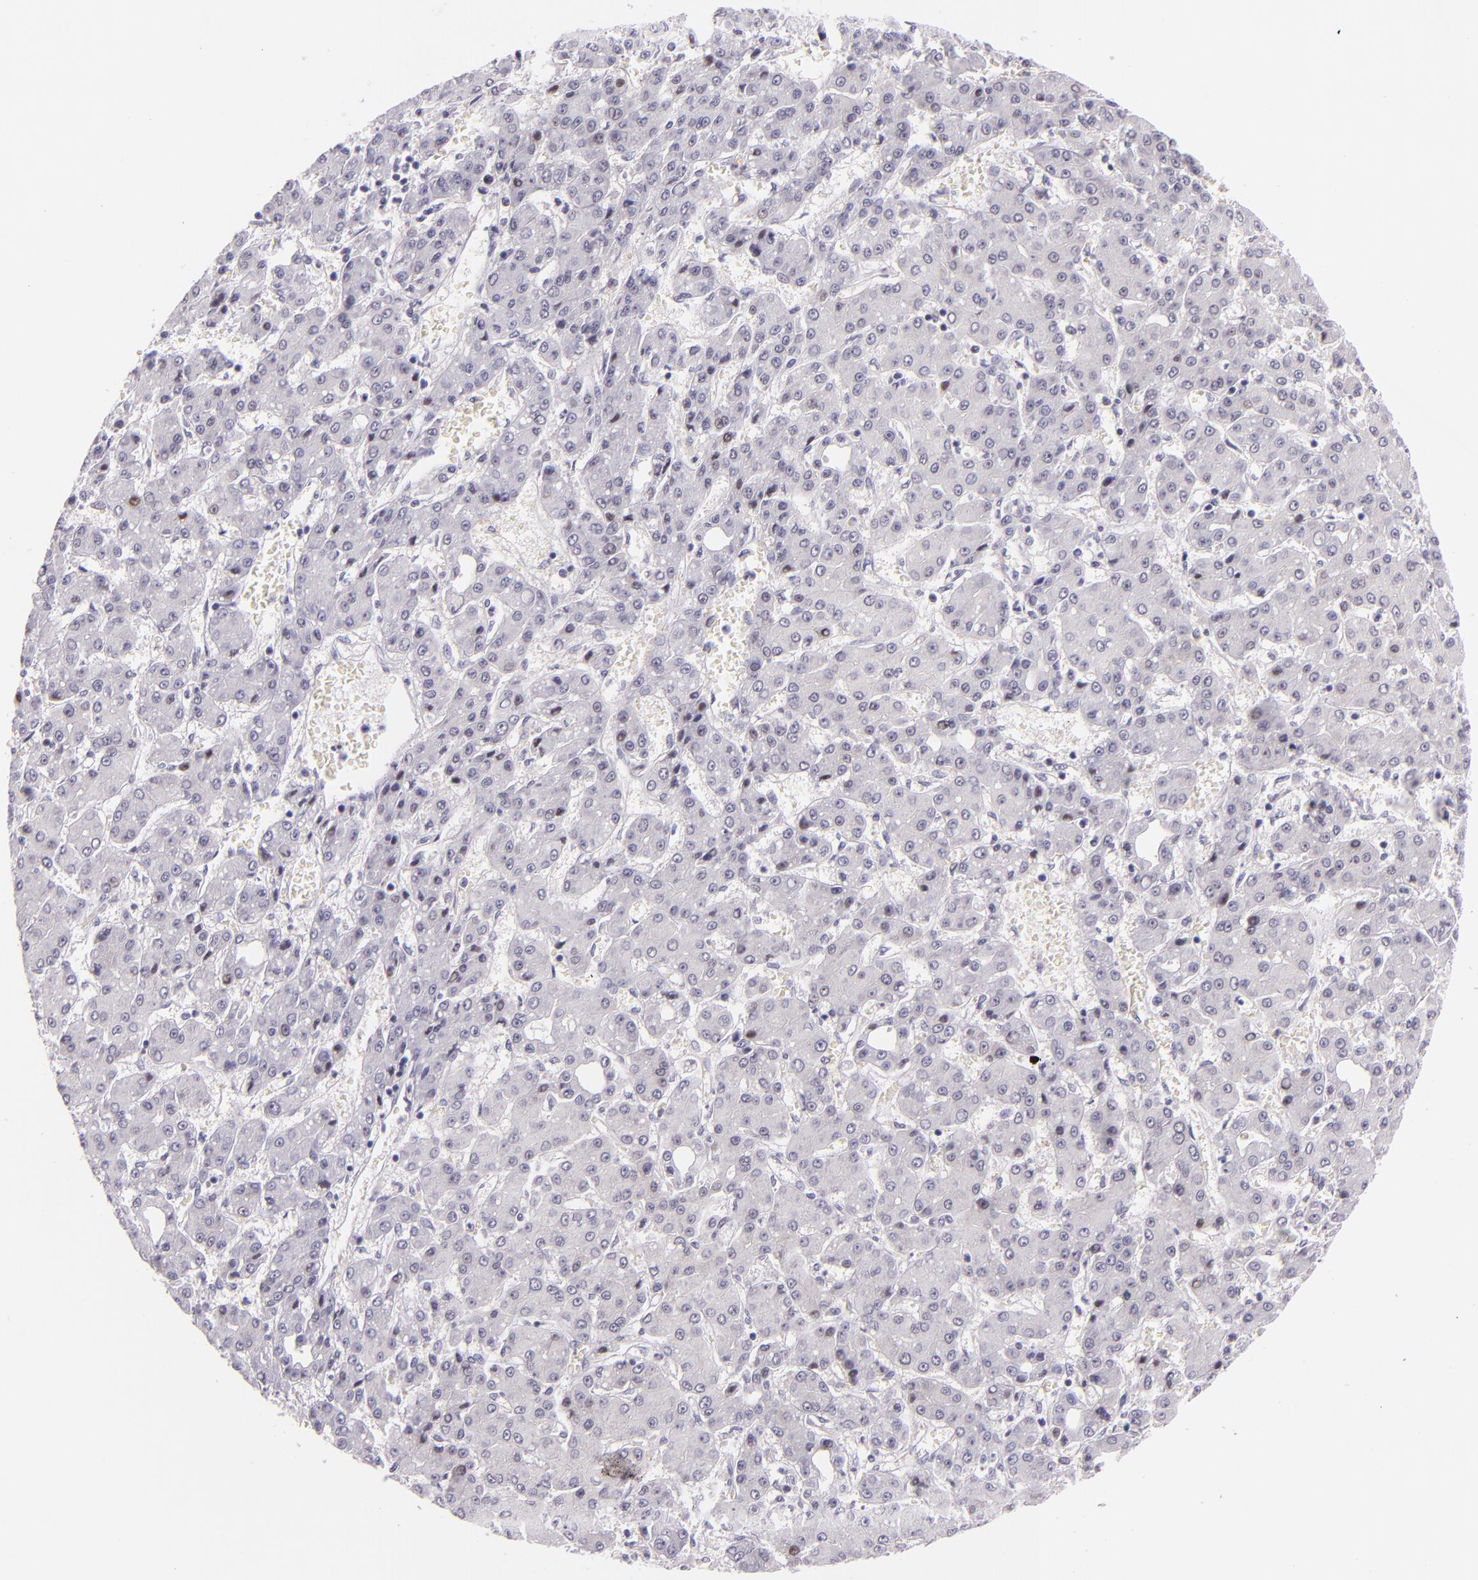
{"staining": {"intensity": "negative", "quantity": "none", "location": "none"}, "tissue": "liver cancer", "cell_type": "Tumor cells", "image_type": "cancer", "snomed": [{"axis": "morphology", "description": "Carcinoma, Hepatocellular, NOS"}, {"axis": "topography", "description": "Liver"}], "caption": "Immunohistochemistry micrograph of neoplastic tissue: liver hepatocellular carcinoma stained with DAB demonstrates no significant protein staining in tumor cells. (Stains: DAB IHC with hematoxylin counter stain, Microscopy: brightfield microscopy at high magnification).", "gene": "HSP90AA1", "patient": {"sex": "male", "age": 69}}